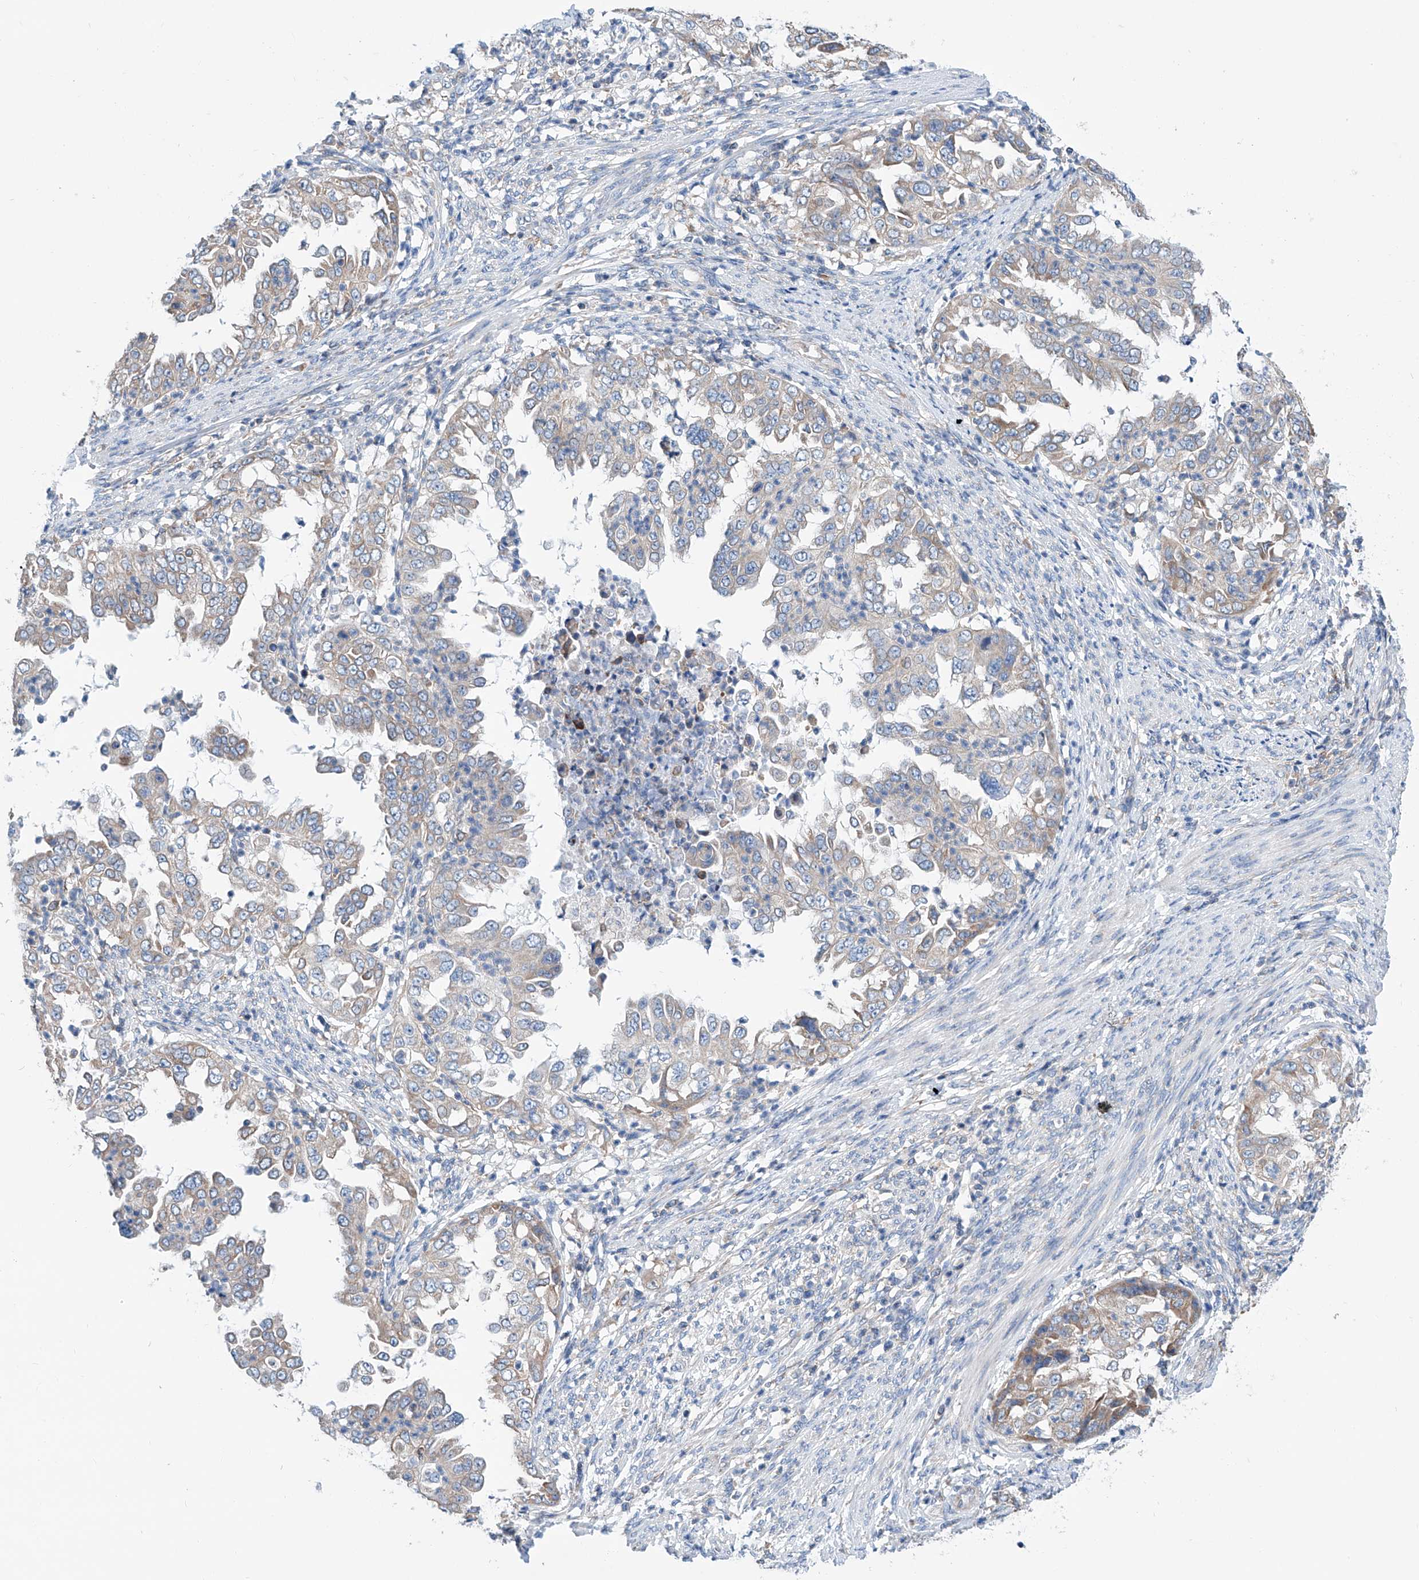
{"staining": {"intensity": "weak", "quantity": "<25%", "location": "cytoplasmic/membranous"}, "tissue": "endometrial cancer", "cell_type": "Tumor cells", "image_type": "cancer", "snomed": [{"axis": "morphology", "description": "Adenocarcinoma, NOS"}, {"axis": "topography", "description": "Endometrium"}], "caption": "The photomicrograph demonstrates no staining of tumor cells in endometrial cancer (adenocarcinoma). (Stains: DAB (3,3'-diaminobenzidine) immunohistochemistry (IHC) with hematoxylin counter stain, Microscopy: brightfield microscopy at high magnification).", "gene": "MAD2L1", "patient": {"sex": "female", "age": 85}}